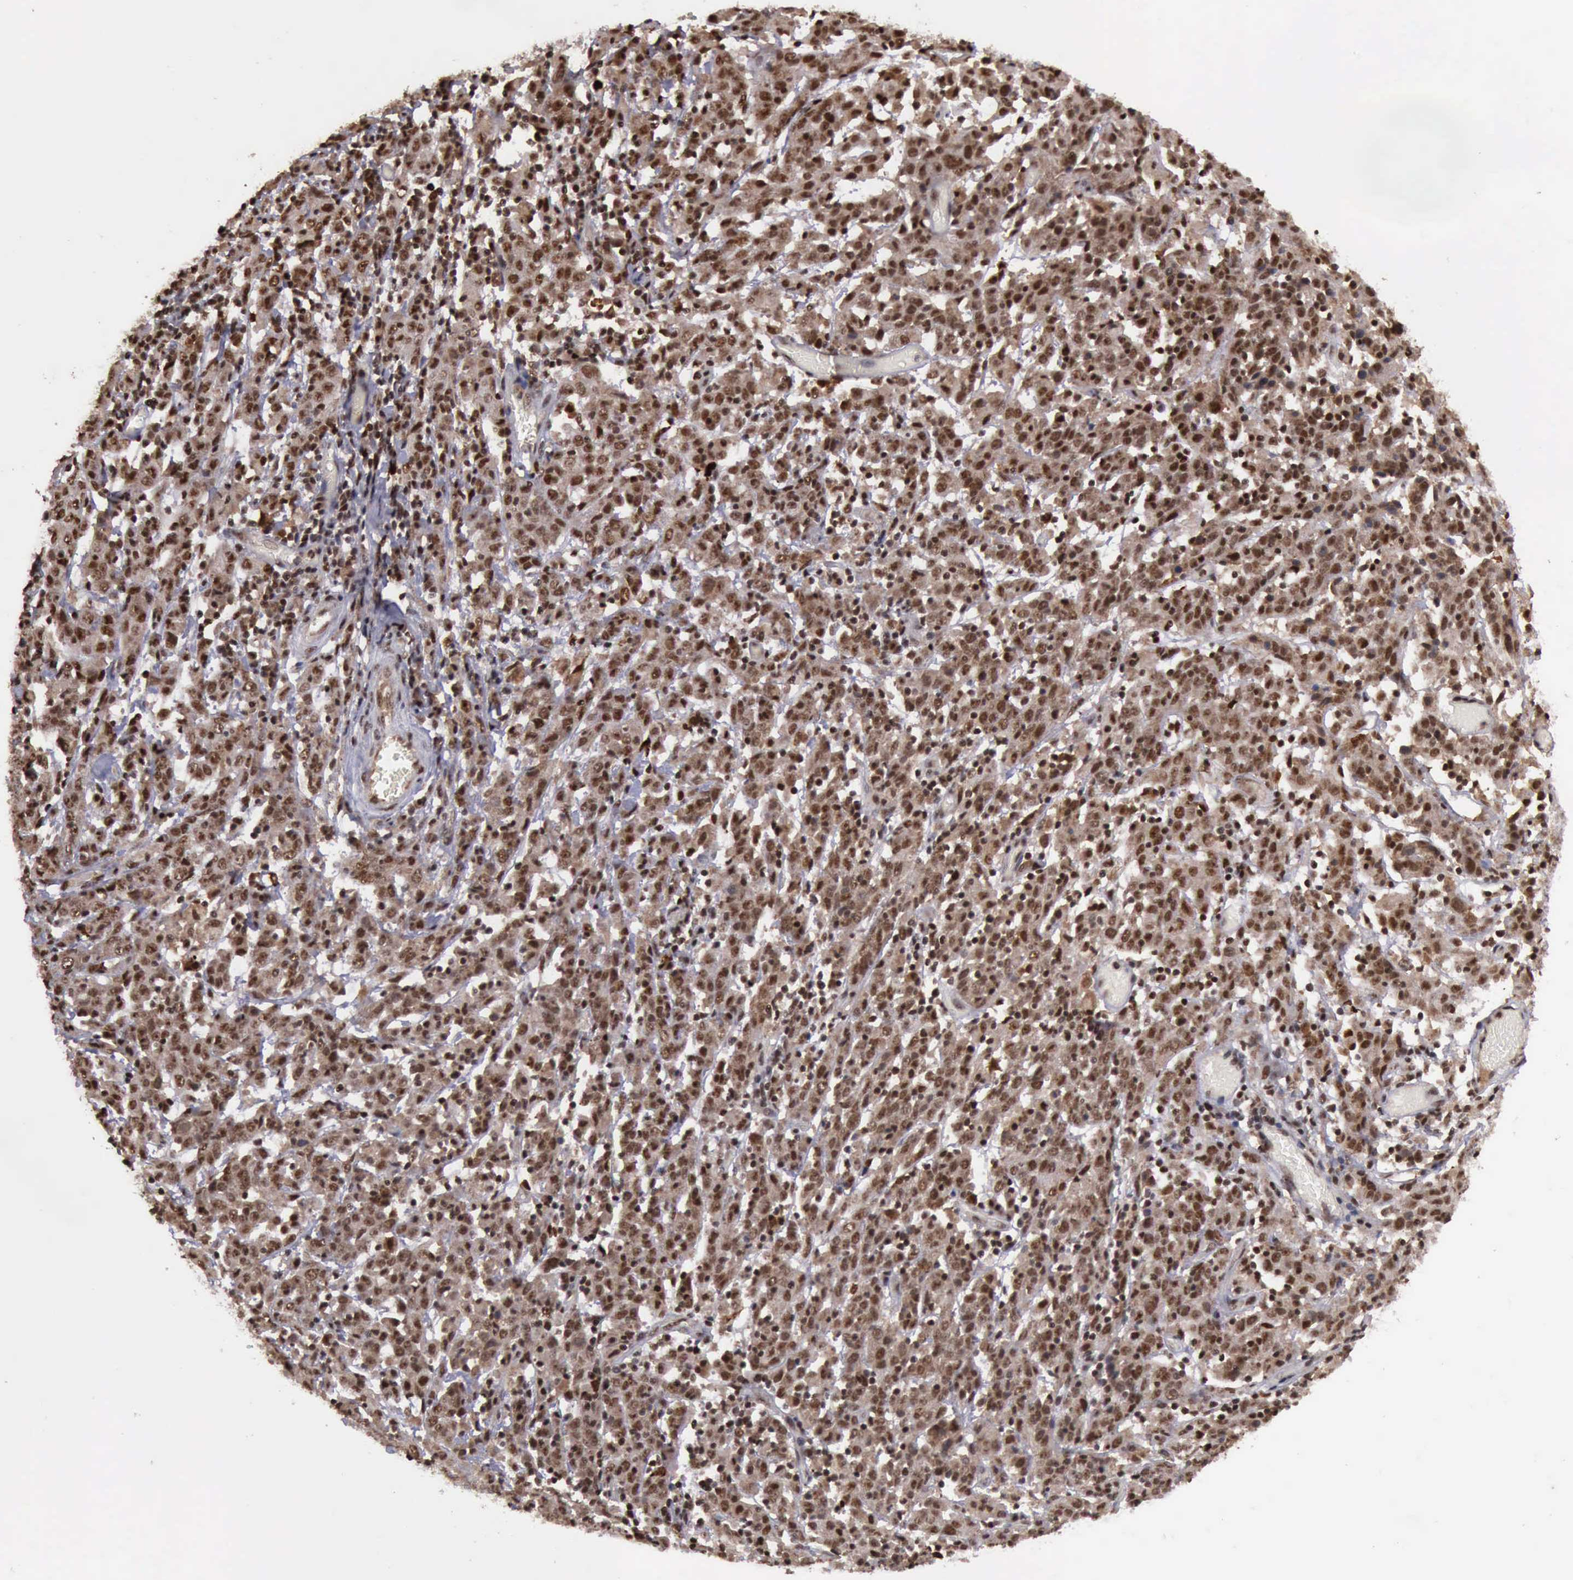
{"staining": {"intensity": "strong", "quantity": ">75%", "location": "cytoplasmic/membranous,nuclear"}, "tissue": "cervical cancer", "cell_type": "Tumor cells", "image_type": "cancer", "snomed": [{"axis": "morphology", "description": "Normal tissue, NOS"}, {"axis": "morphology", "description": "Squamous cell carcinoma, NOS"}, {"axis": "topography", "description": "Cervix"}], "caption": "A brown stain highlights strong cytoplasmic/membranous and nuclear staining of a protein in cervical squamous cell carcinoma tumor cells.", "gene": "TRMT2A", "patient": {"sex": "female", "age": 67}}